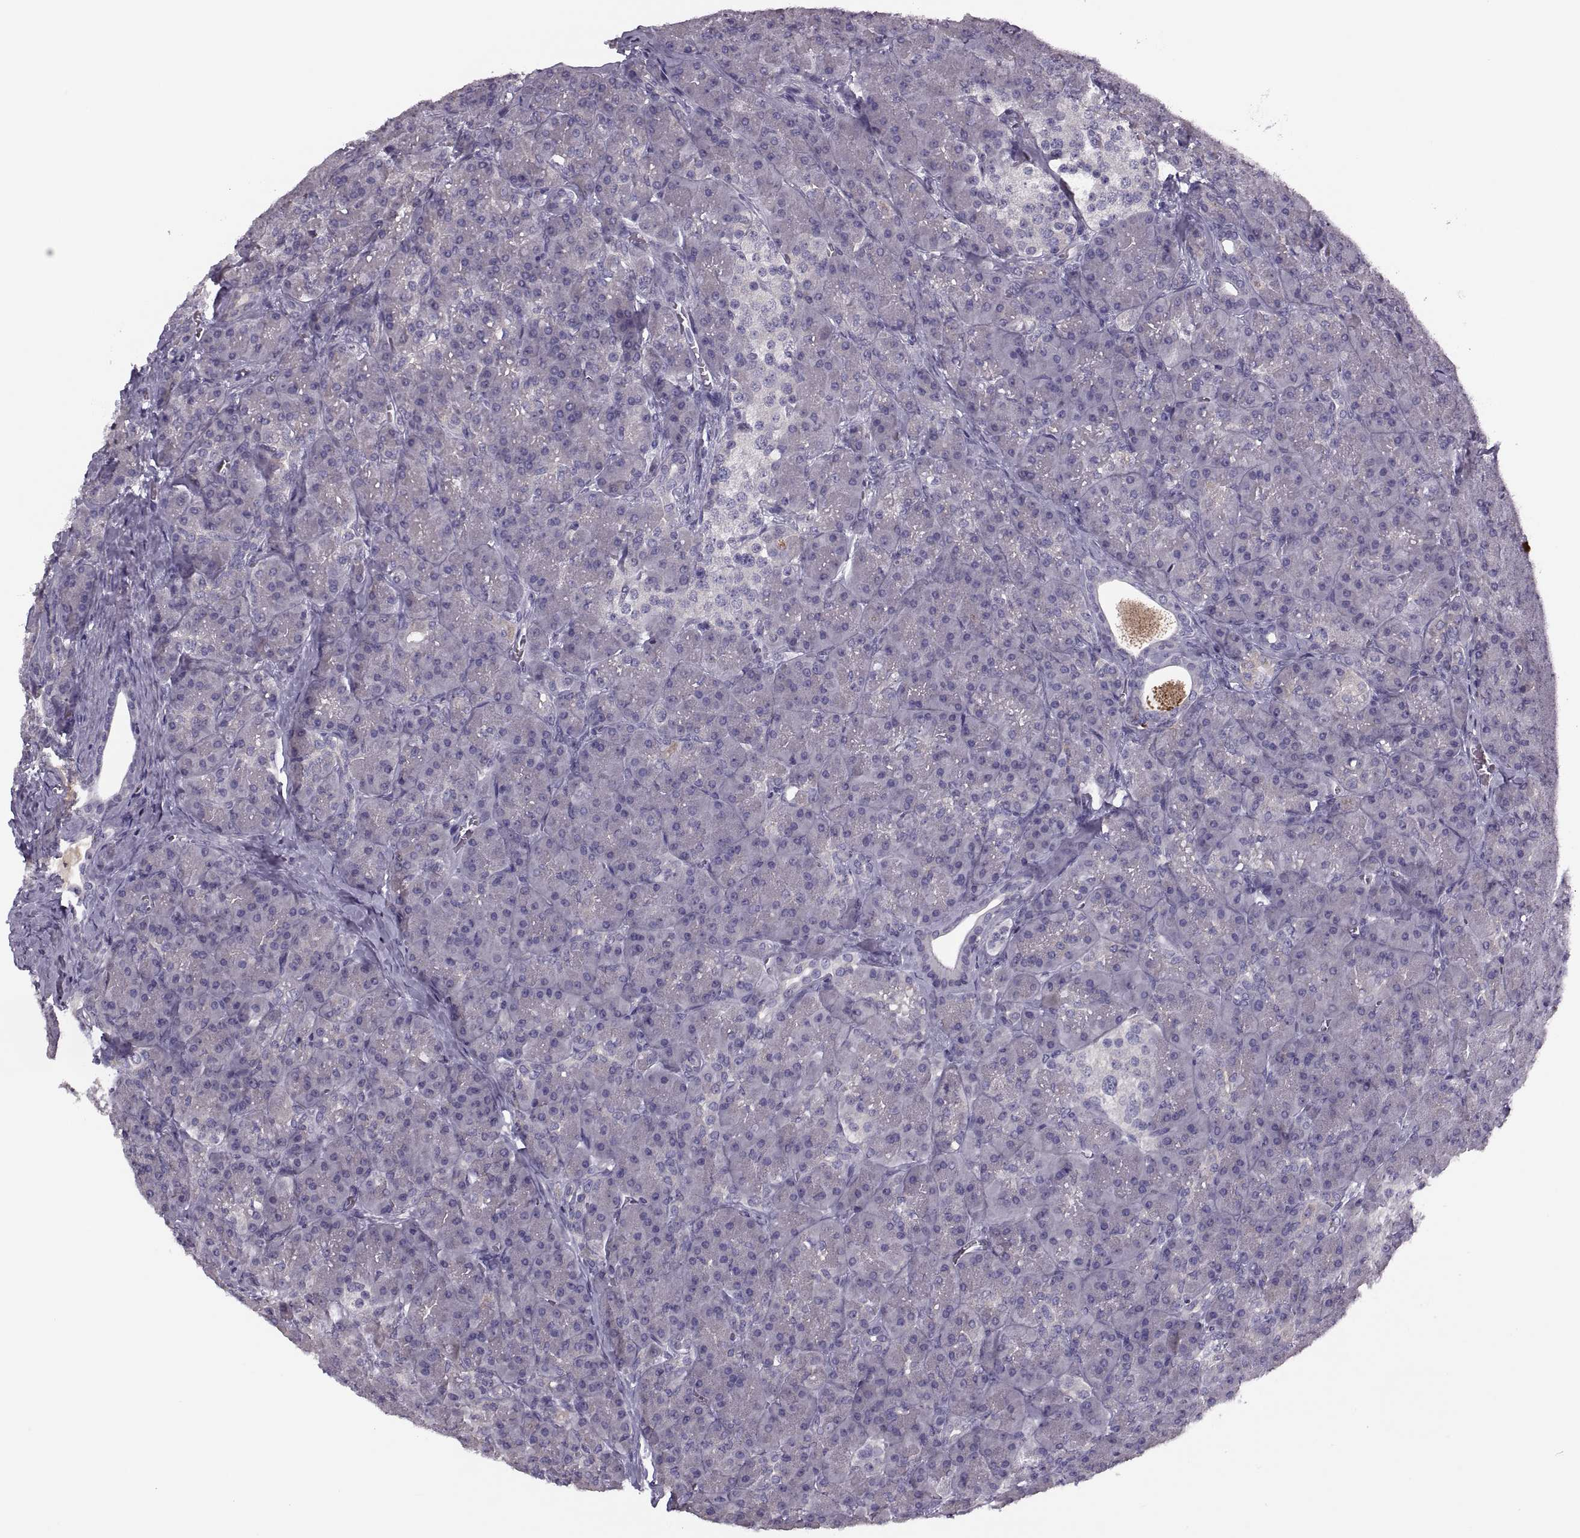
{"staining": {"intensity": "negative", "quantity": "none", "location": "none"}, "tissue": "pancreas", "cell_type": "Exocrine glandular cells", "image_type": "normal", "snomed": [{"axis": "morphology", "description": "Normal tissue, NOS"}, {"axis": "topography", "description": "Pancreas"}], "caption": "Exocrine glandular cells are negative for brown protein staining in benign pancreas. Brightfield microscopy of immunohistochemistry stained with DAB (3,3'-diaminobenzidine) (brown) and hematoxylin (blue), captured at high magnification.", "gene": "PRSS54", "patient": {"sex": "male", "age": 57}}